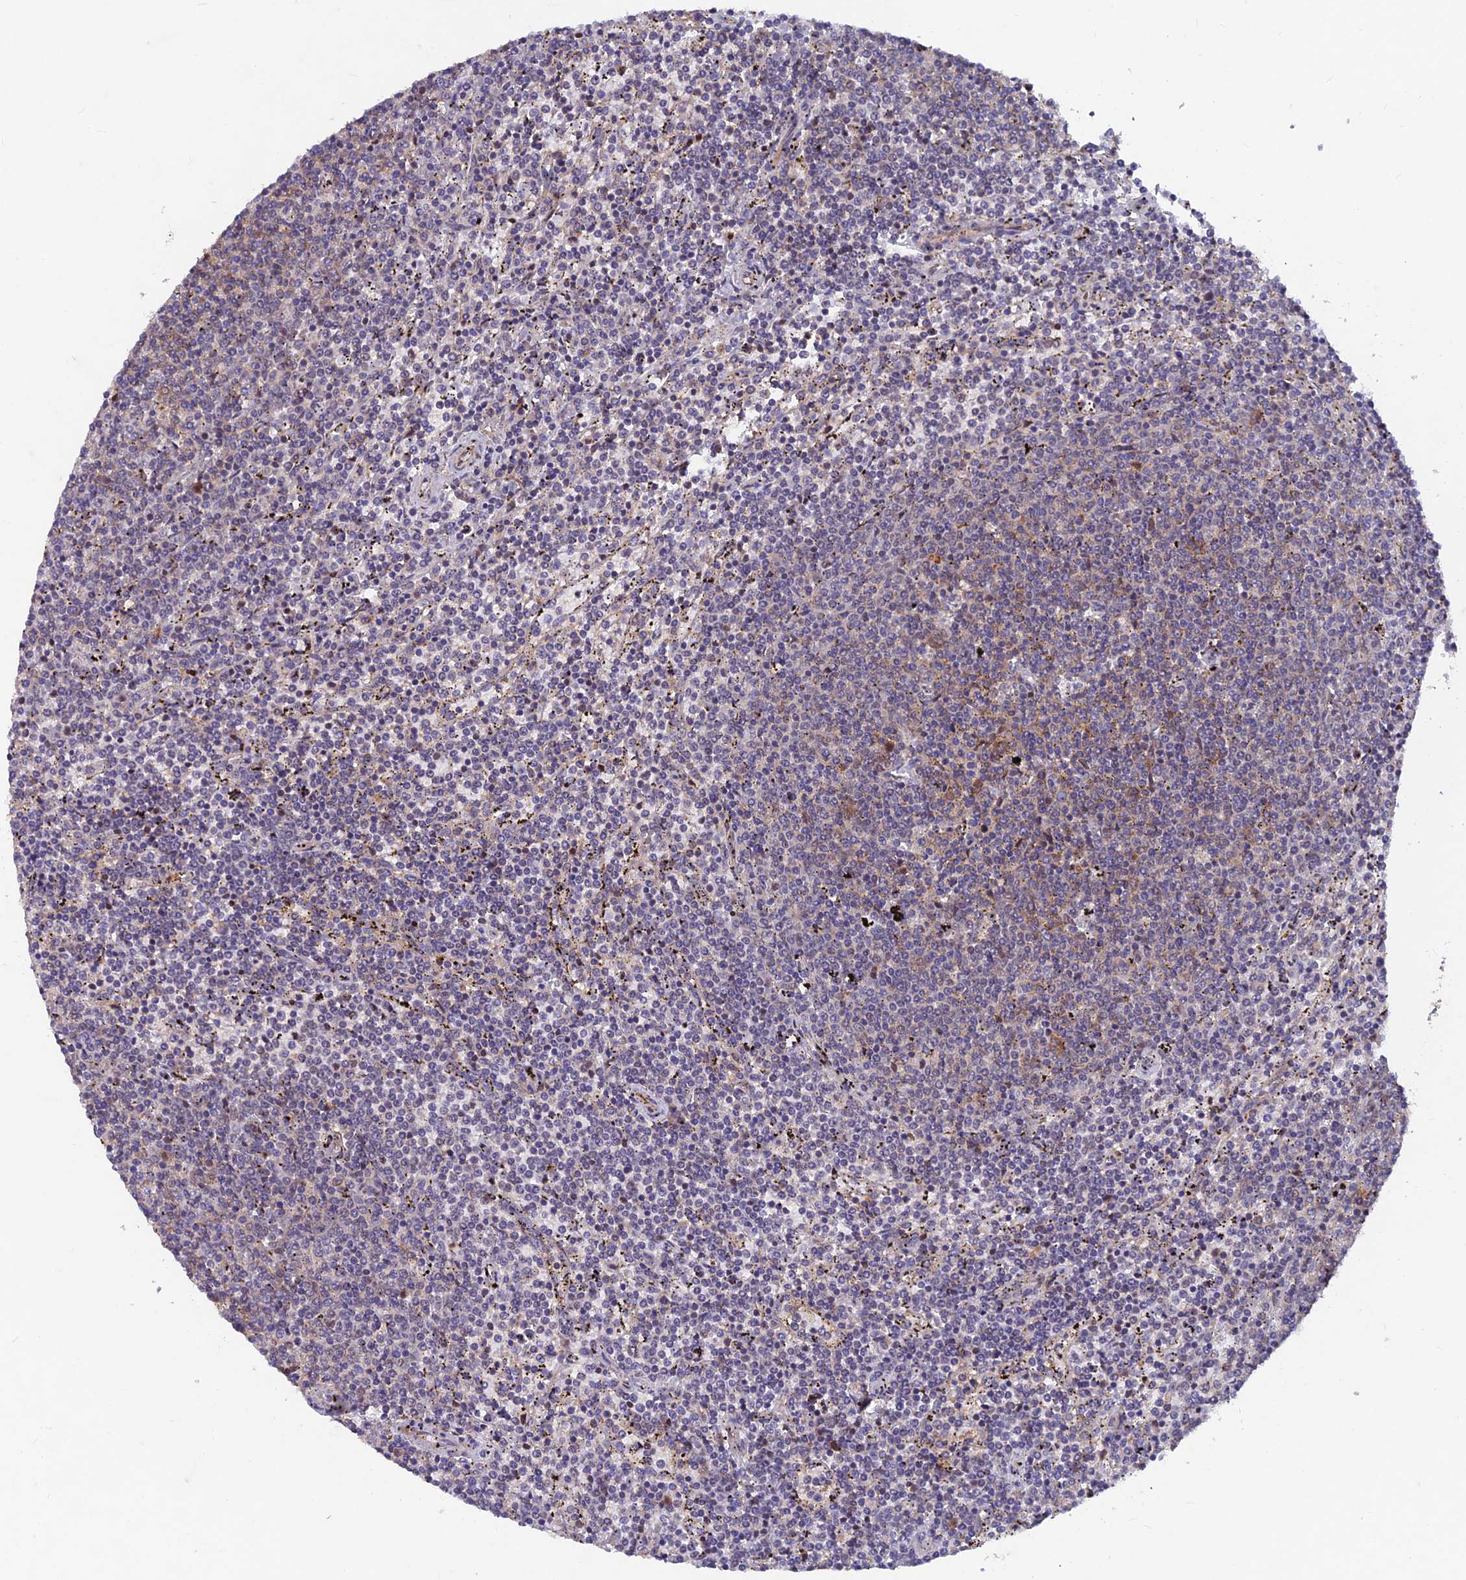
{"staining": {"intensity": "negative", "quantity": "none", "location": "none"}, "tissue": "lymphoma", "cell_type": "Tumor cells", "image_type": "cancer", "snomed": [{"axis": "morphology", "description": "Malignant lymphoma, non-Hodgkin's type, Low grade"}, {"axis": "topography", "description": "Spleen"}], "caption": "An image of human lymphoma is negative for staining in tumor cells.", "gene": "NCAPG", "patient": {"sex": "female", "age": 50}}